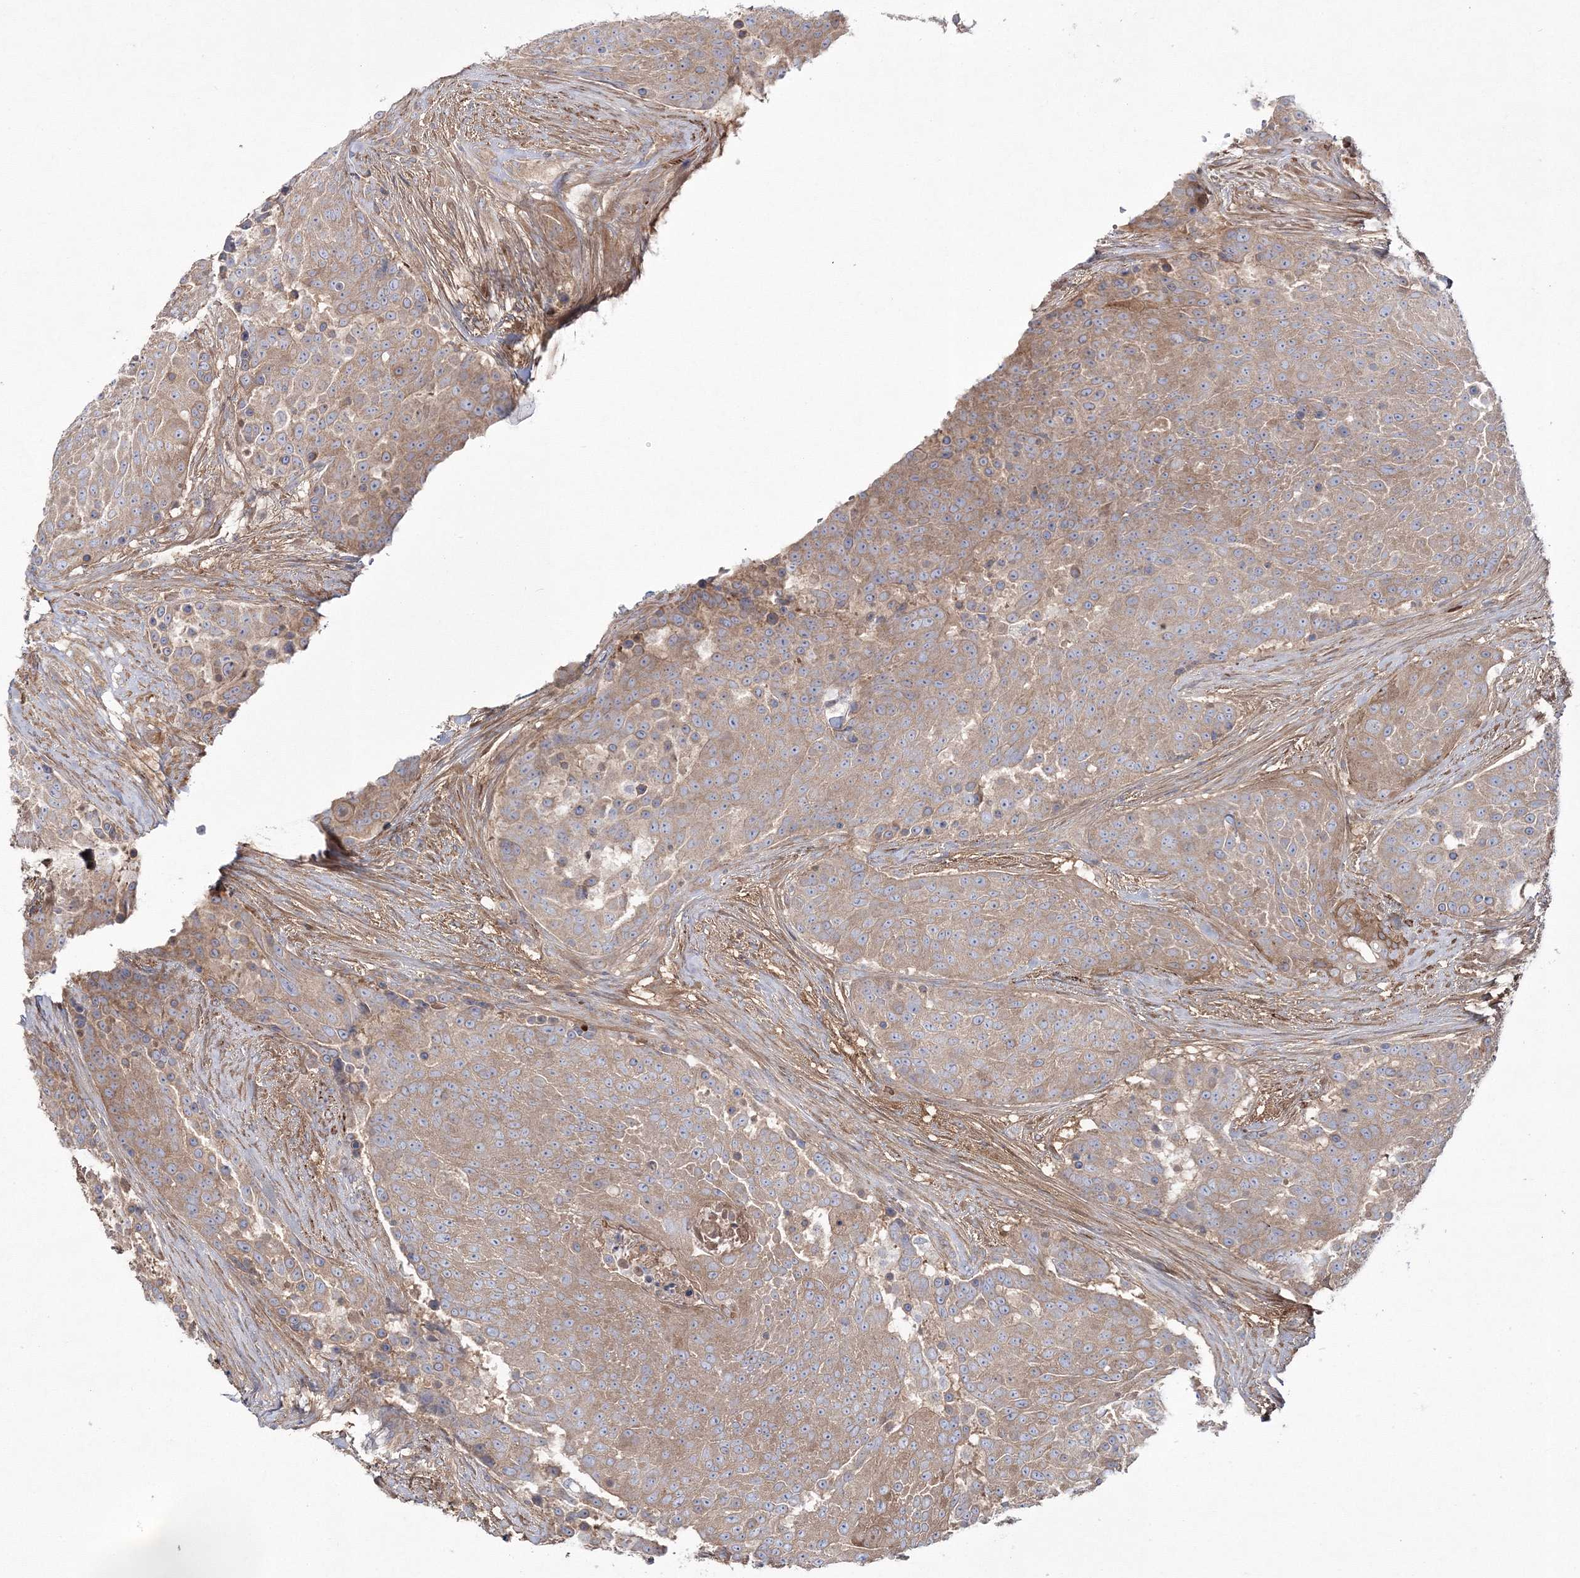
{"staining": {"intensity": "weak", "quantity": ">75%", "location": "cytoplasmic/membranous"}, "tissue": "urothelial cancer", "cell_type": "Tumor cells", "image_type": "cancer", "snomed": [{"axis": "morphology", "description": "Urothelial carcinoma, High grade"}, {"axis": "topography", "description": "Urinary bladder"}], "caption": "Weak cytoplasmic/membranous positivity for a protein is seen in about >75% of tumor cells of high-grade urothelial carcinoma using immunohistochemistry (IHC).", "gene": "ZSWIM6", "patient": {"sex": "female", "age": 63}}